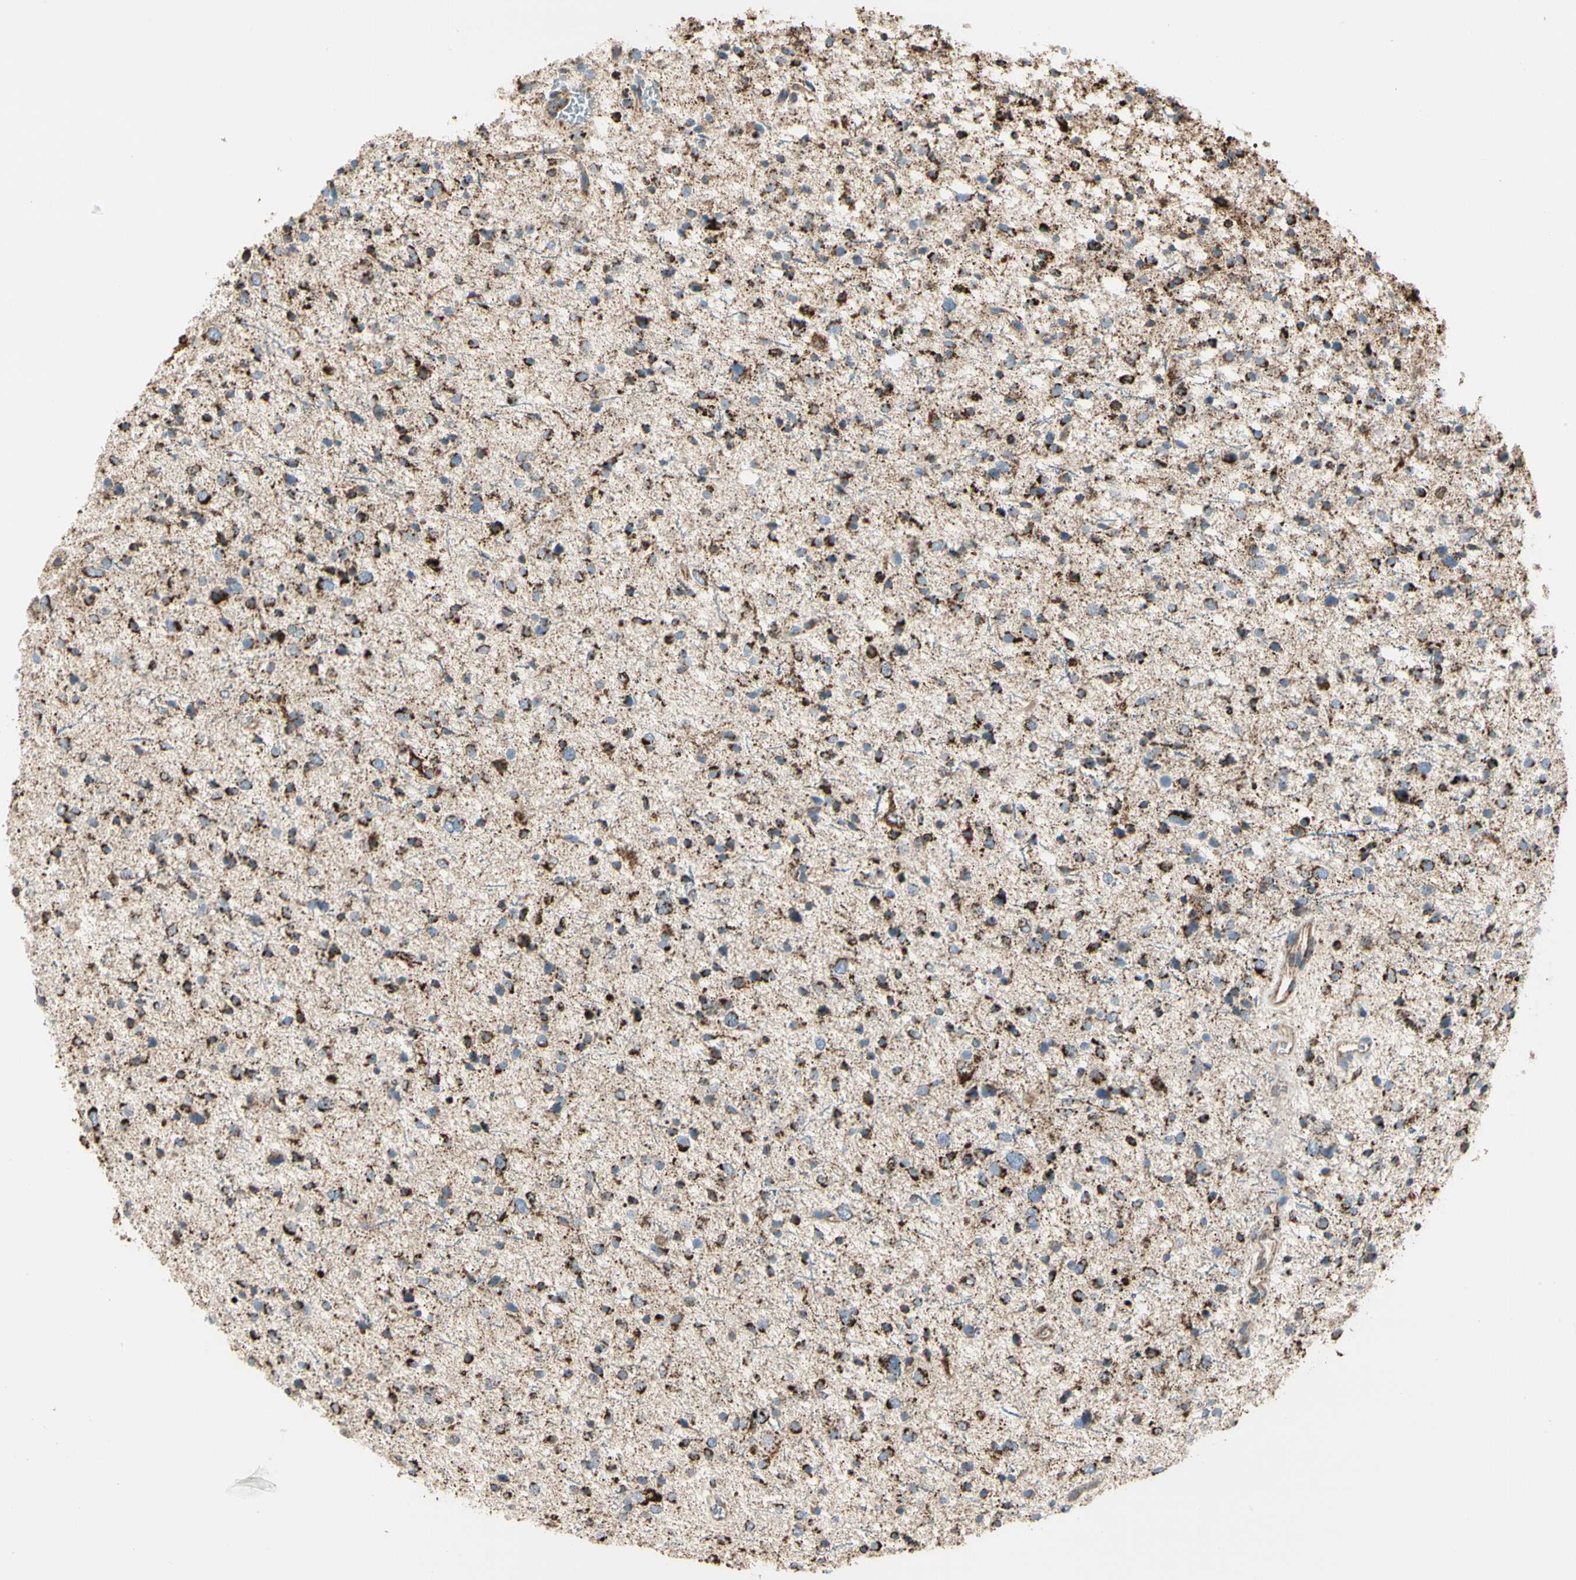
{"staining": {"intensity": "strong", "quantity": "<25%", "location": "cytoplasmic/membranous"}, "tissue": "glioma", "cell_type": "Tumor cells", "image_type": "cancer", "snomed": [{"axis": "morphology", "description": "Glioma, malignant, Low grade"}, {"axis": "topography", "description": "Brain"}], "caption": "Immunohistochemistry (DAB (3,3'-diaminobenzidine)) staining of low-grade glioma (malignant) displays strong cytoplasmic/membranous protein staining in approximately <25% of tumor cells. (Stains: DAB in brown, nuclei in blue, Microscopy: brightfield microscopy at high magnification).", "gene": "ME2", "patient": {"sex": "female", "age": 37}}